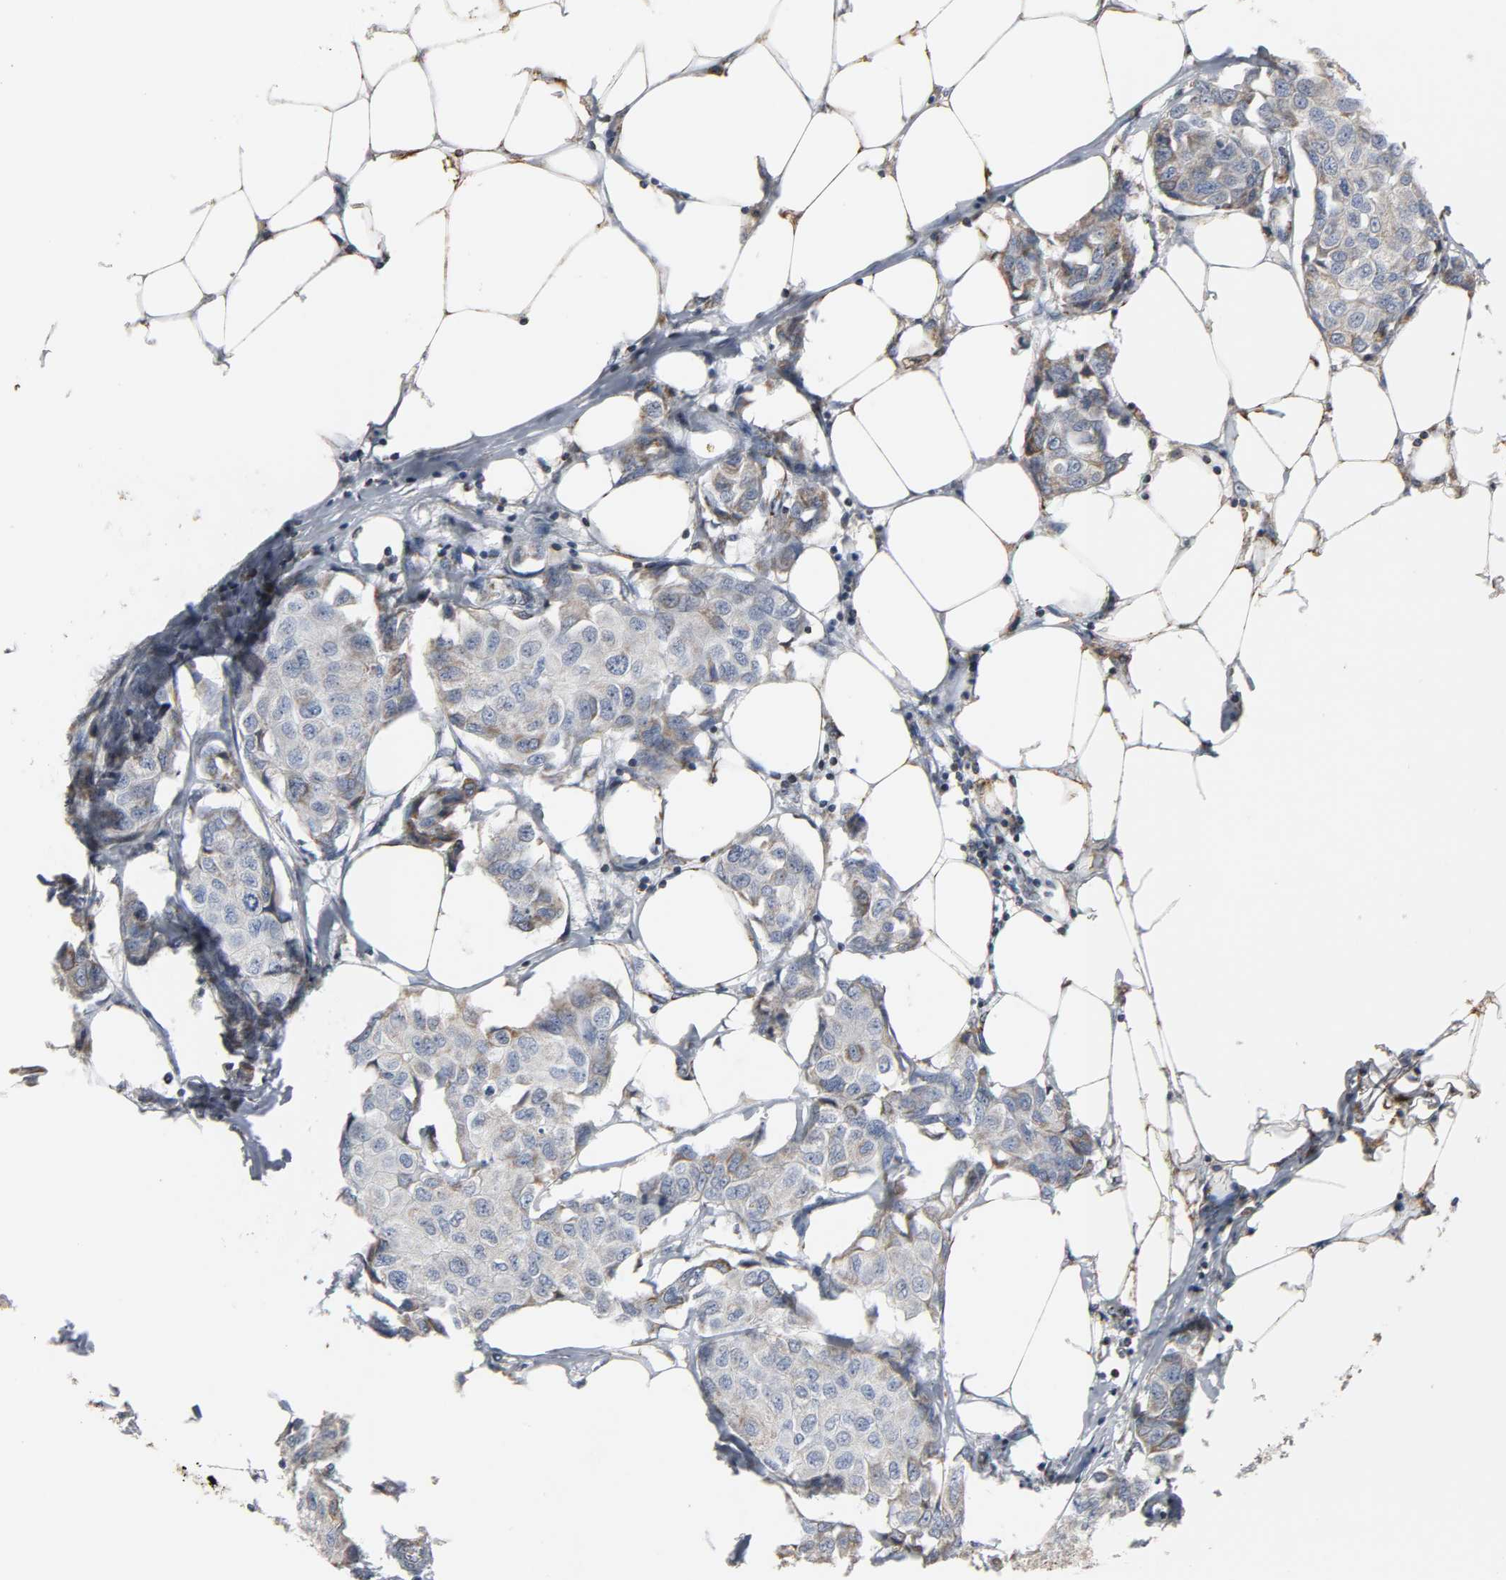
{"staining": {"intensity": "weak", "quantity": "25%-75%", "location": "cytoplasmic/membranous"}, "tissue": "breast cancer", "cell_type": "Tumor cells", "image_type": "cancer", "snomed": [{"axis": "morphology", "description": "Duct carcinoma"}, {"axis": "topography", "description": "Breast"}], "caption": "The photomicrograph demonstrates staining of breast cancer, revealing weak cytoplasmic/membranous protein expression (brown color) within tumor cells.", "gene": "ACAT1", "patient": {"sex": "female", "age": 80}}